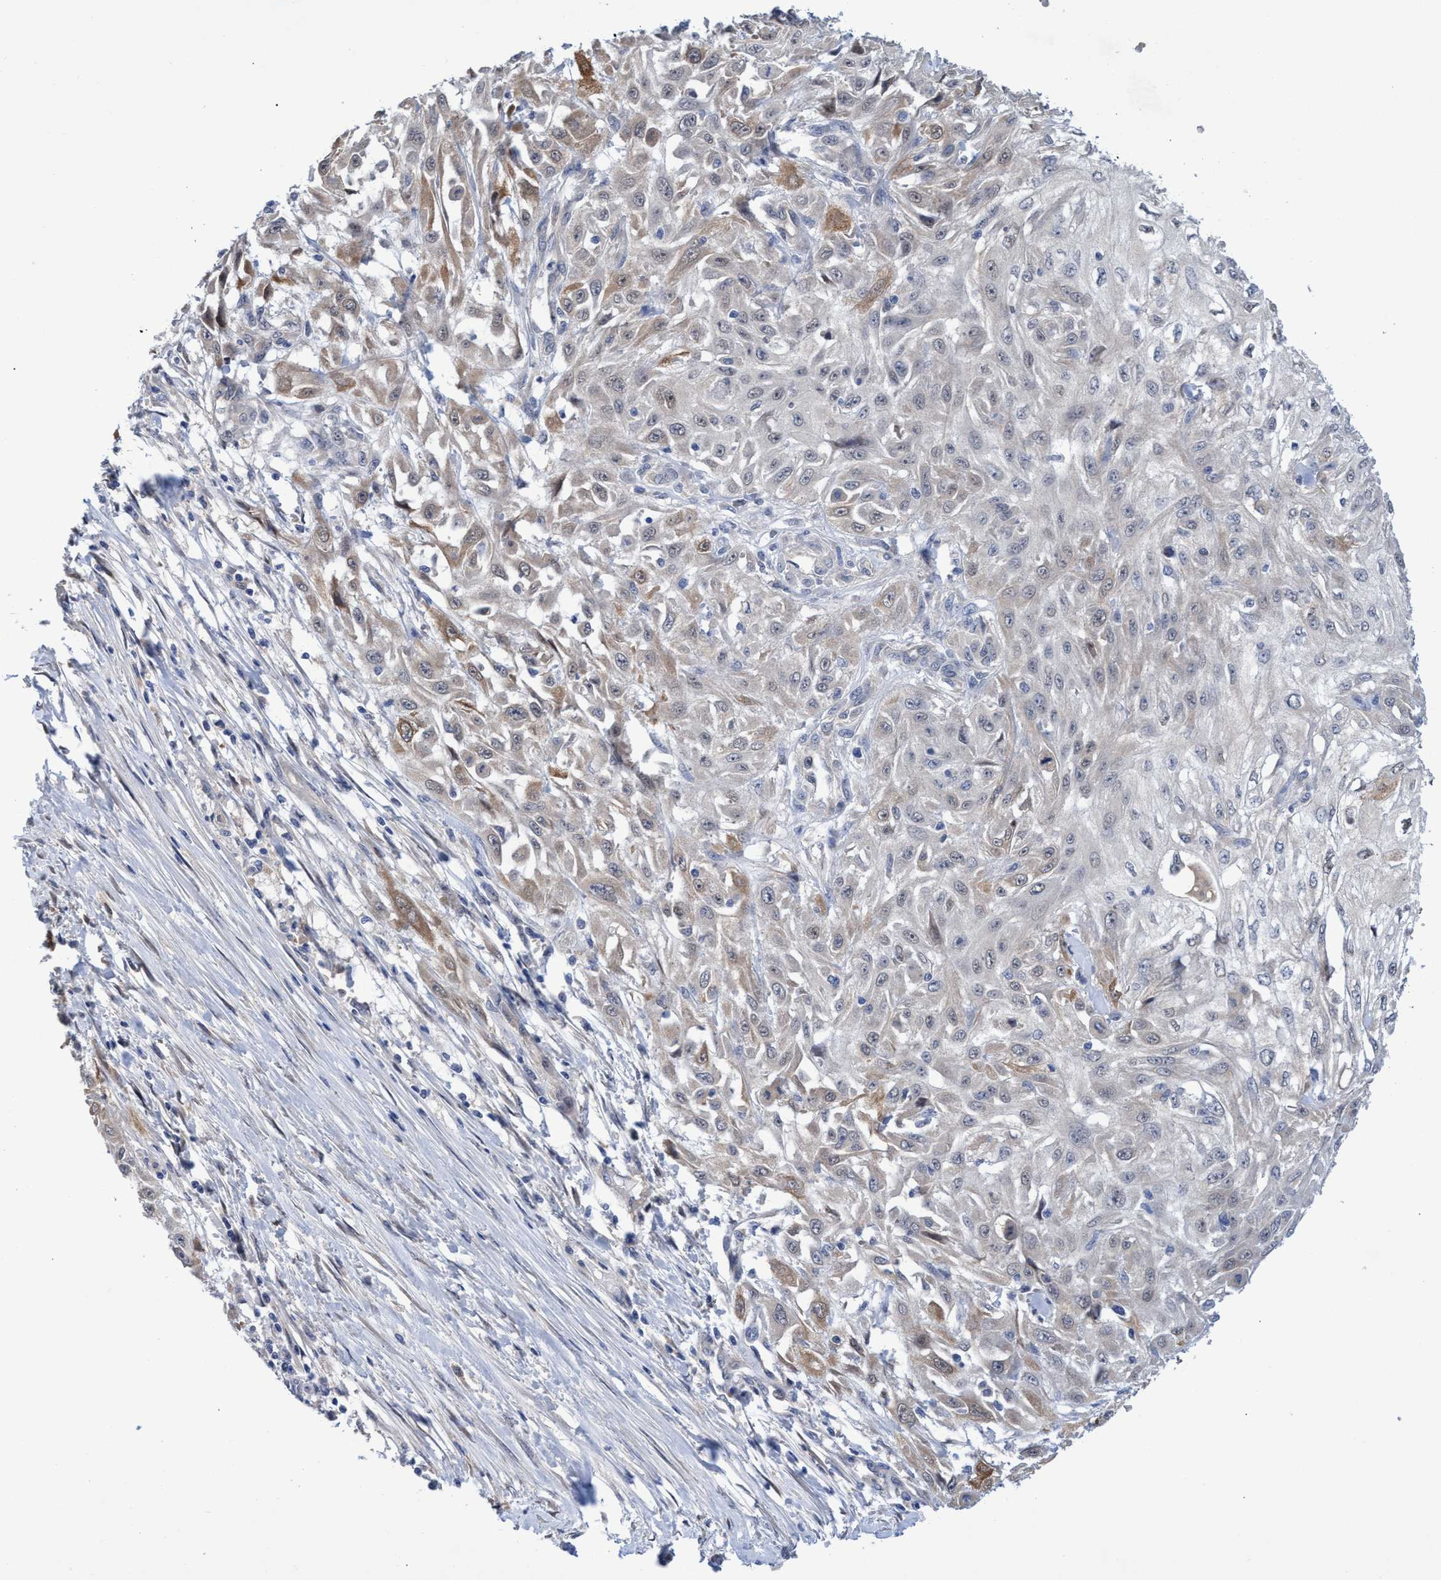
{"staining": {"intensity": "weak", "quantity": "<25%", "location": "cytoplasmic/membranous"}, "tissue": "skin cancer", "cell_type": "Tumor cells", "image_type": "cancer", "snomed": [{"axis": "morphology", "description": "Squamous cell carcinoma, NOS"}, {"axis": "morphology", "description": "Squamous cell carcinoma, metastatic, NOS"}, {"axis": "topography", "description": "Skin"}, {"axis": "topography", "description": "Lymph node"}], "caption": "A high-resolution micrograph shows immunohistochemistry (IHC) staining of skin squamous cell carcinoma, which exhibits no significant positivity in tumor cells.", "gene": "SVEP1", "patient": {"sex": "male", "age": 75}}